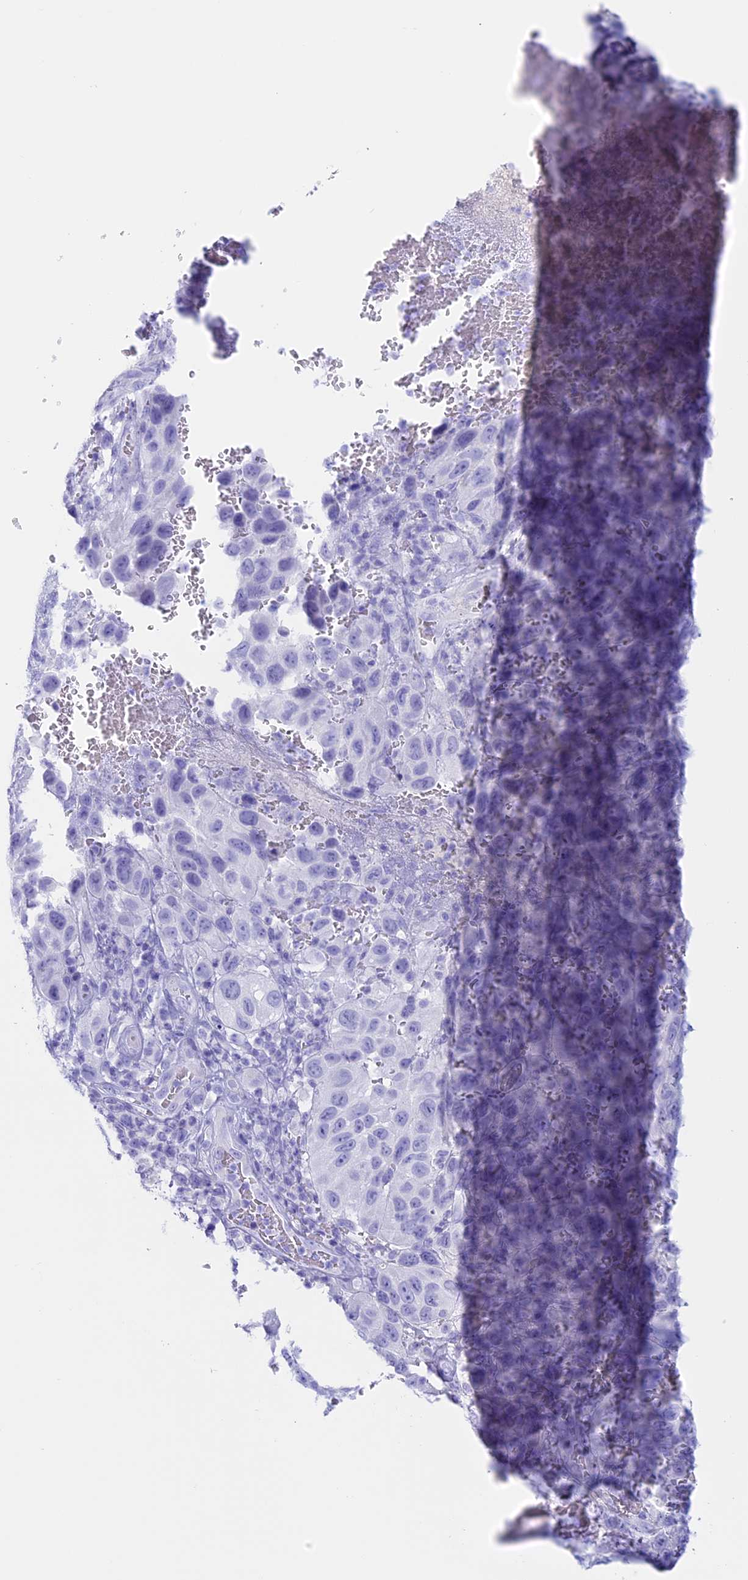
{"staining": {"intensity": "negative", "quantity": "none", "location": "none"}, "tissue": "melanoma", "cell_type": "Tumor cells", "image_type": "cancer", "snomed": [{"axis": "morphology", "description": "Normal tissue, NOS"}, {"axis": "morphology", "description": "Malignant melanoma, NOS"}, {"axis": "topography", "description": "Skin"}], "caption": "Malignant melanoma was stained to show a protein in brown. There is no significant expression in tumor cells.", "gene": "RP1", "patient": {"sex": "female", "age": 96}}